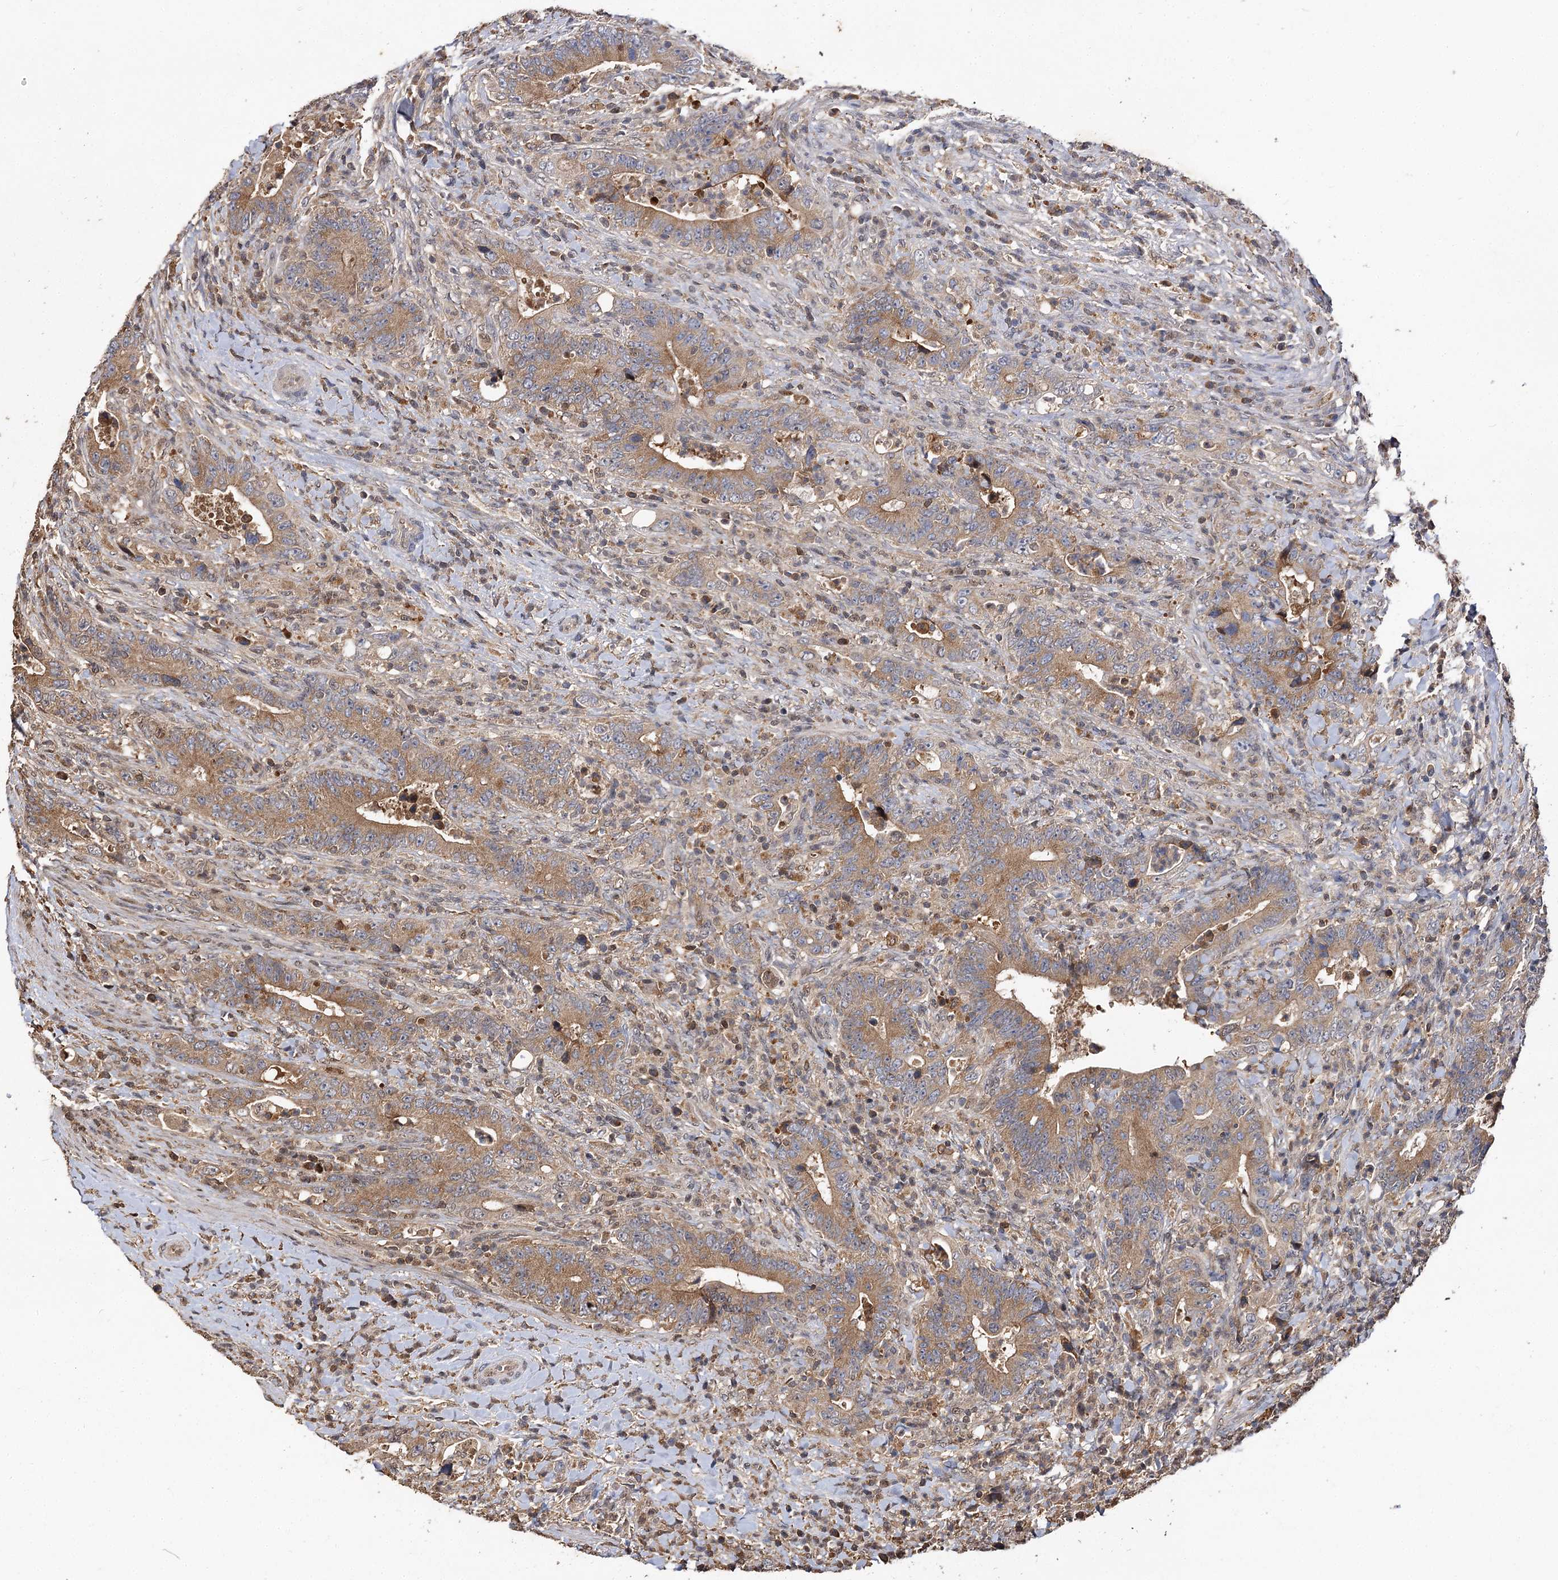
{"staining": {"intensity": "moderate", "quantity": ">75%", "location": "cytoplasmic/membranous"}, "tissue": "colorectal cancer", "cell_type": "Tumor cells", "image_type": "cancer", "snomed": [{"axis": "morphology", "description": "Adenocarcinoma, NOS"}, {"axis": "topography", "description": "Colon"}], "caption": "Immunohistochemical staining of adenocarcinoma (colorectal) demonstrates medium levels of moderate cytoplasmic/membranous expression in approximately >75% of tumor cells. (brown staining indicates protein expression, while blue staining denotes nuclei).", "gene": "ARL13A", "patient": {"sex": "female", "age": 75}}